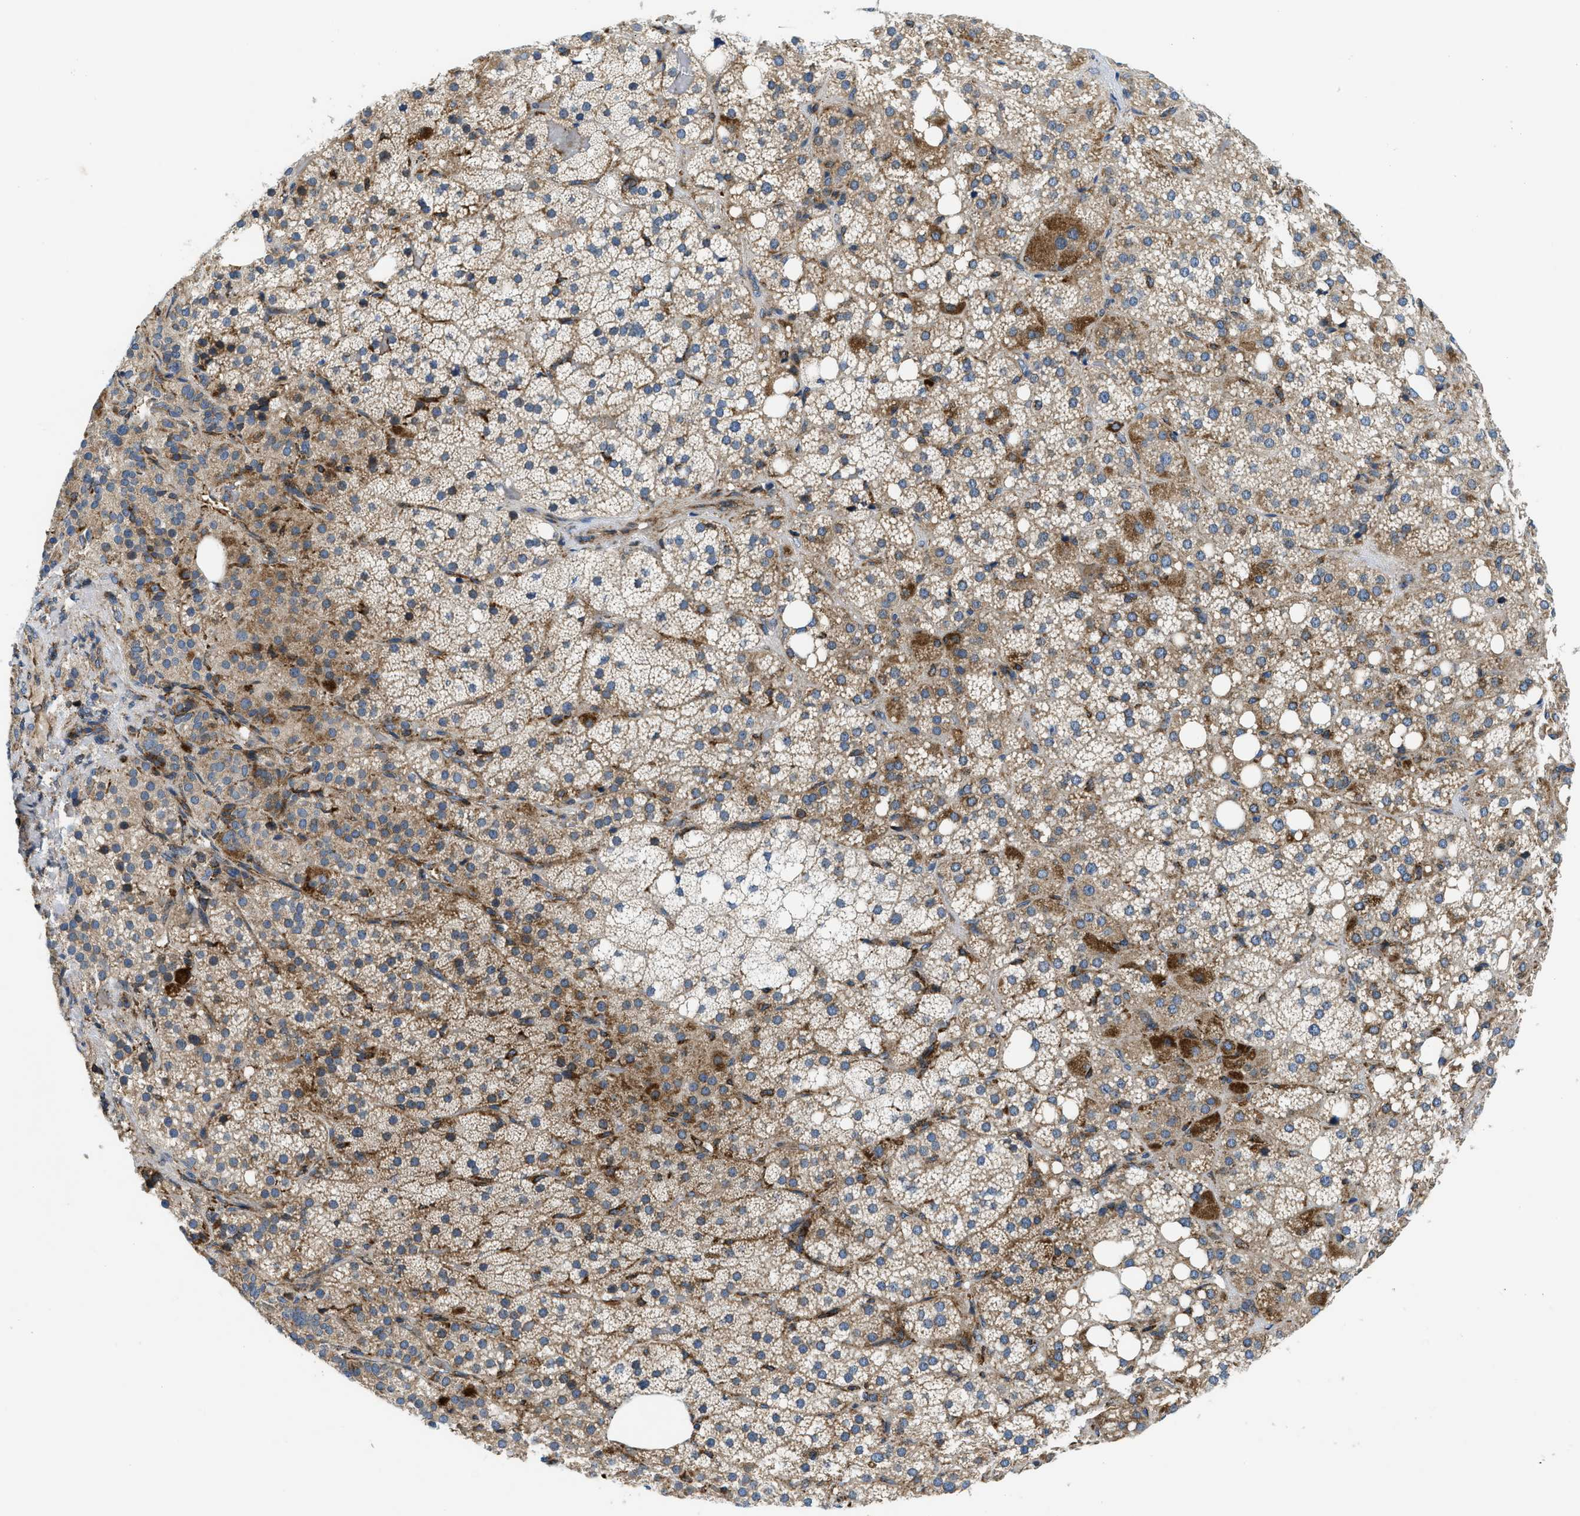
{"staining": {"intensity": "moderate", "quantity": ">75%", "location": "cytoplasmic/membranous"}, "tissue": "adrenal gland", "cell_type": "Glandular cells", "image_type": "normal", "snomed": [{"axis": "morphology", "description": "Normal tissue, NOS"}, {"axis": "topography", "description": "Adrenal gland"}], "caption": "About >75% of glandular cells in unremarkable human adrenal gland display moderate cytoplasmic/membranous protein expression as visualized by brown immunohistochemical staining.", "gene": "CSPG4", "patient": {"sex": "female", "age": 59}}